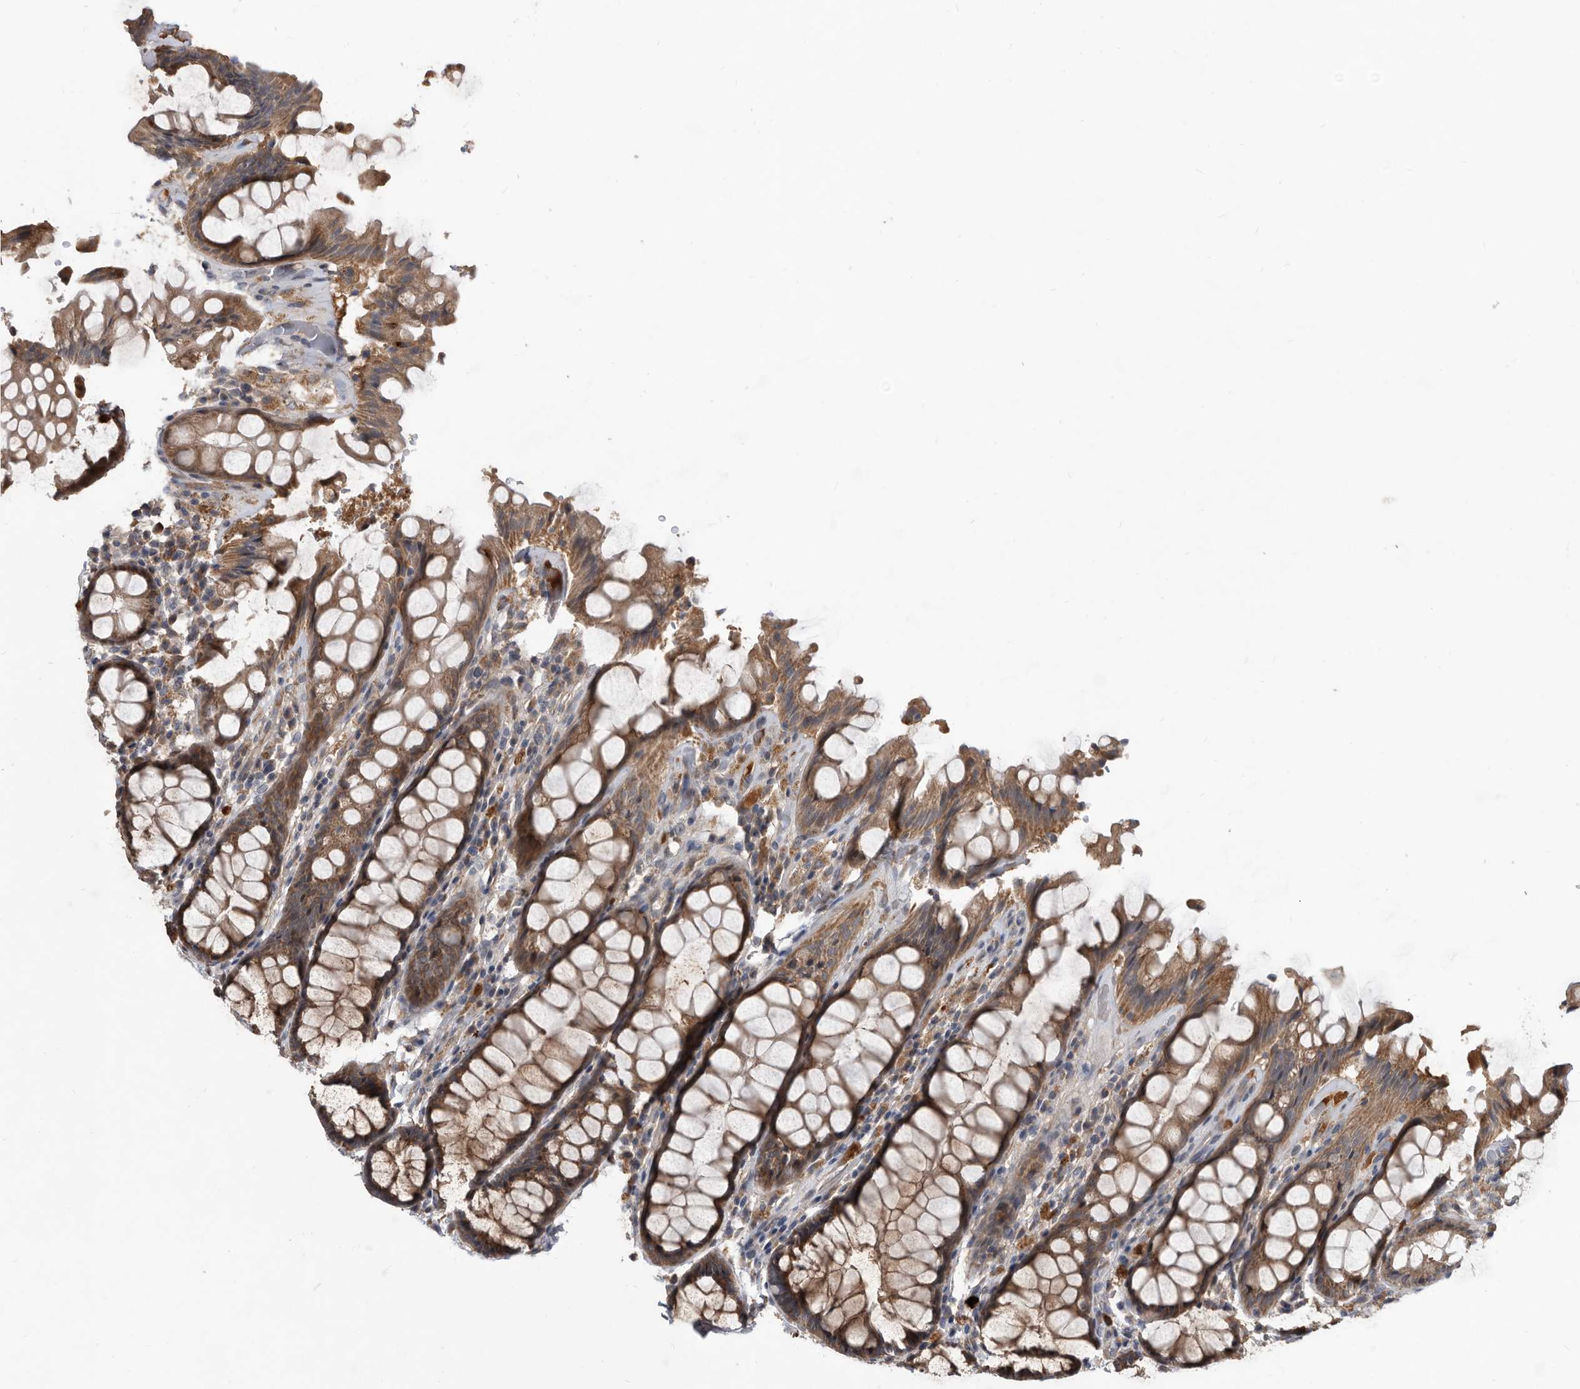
{"staining": {"intensity": "moderate", "quantity": ">75%", "location": "cytoplasmic/membranous"}, "tissue": "rectum", "cell_type": "Glandular cells", "image_type": "normal", "snomed": [{"axis": "morphology", "description": "Normal tissue, NOS"}, {"axis": "topography", "description": "Rectum"}], "caption": "The image exhibits immunohistochemical staining of normal rectum. There is moderate cytoplasmic/membranous expression is seen in about >75% of glandular cells. The staining is performed using DAB (3,3'-diaminobenzidine) brown chromogen to label protein expression. The nuclei are counter-stained blue using hematoxylin.", "gene": "PI15", "patient": {"sex": "male", "age": 64}}